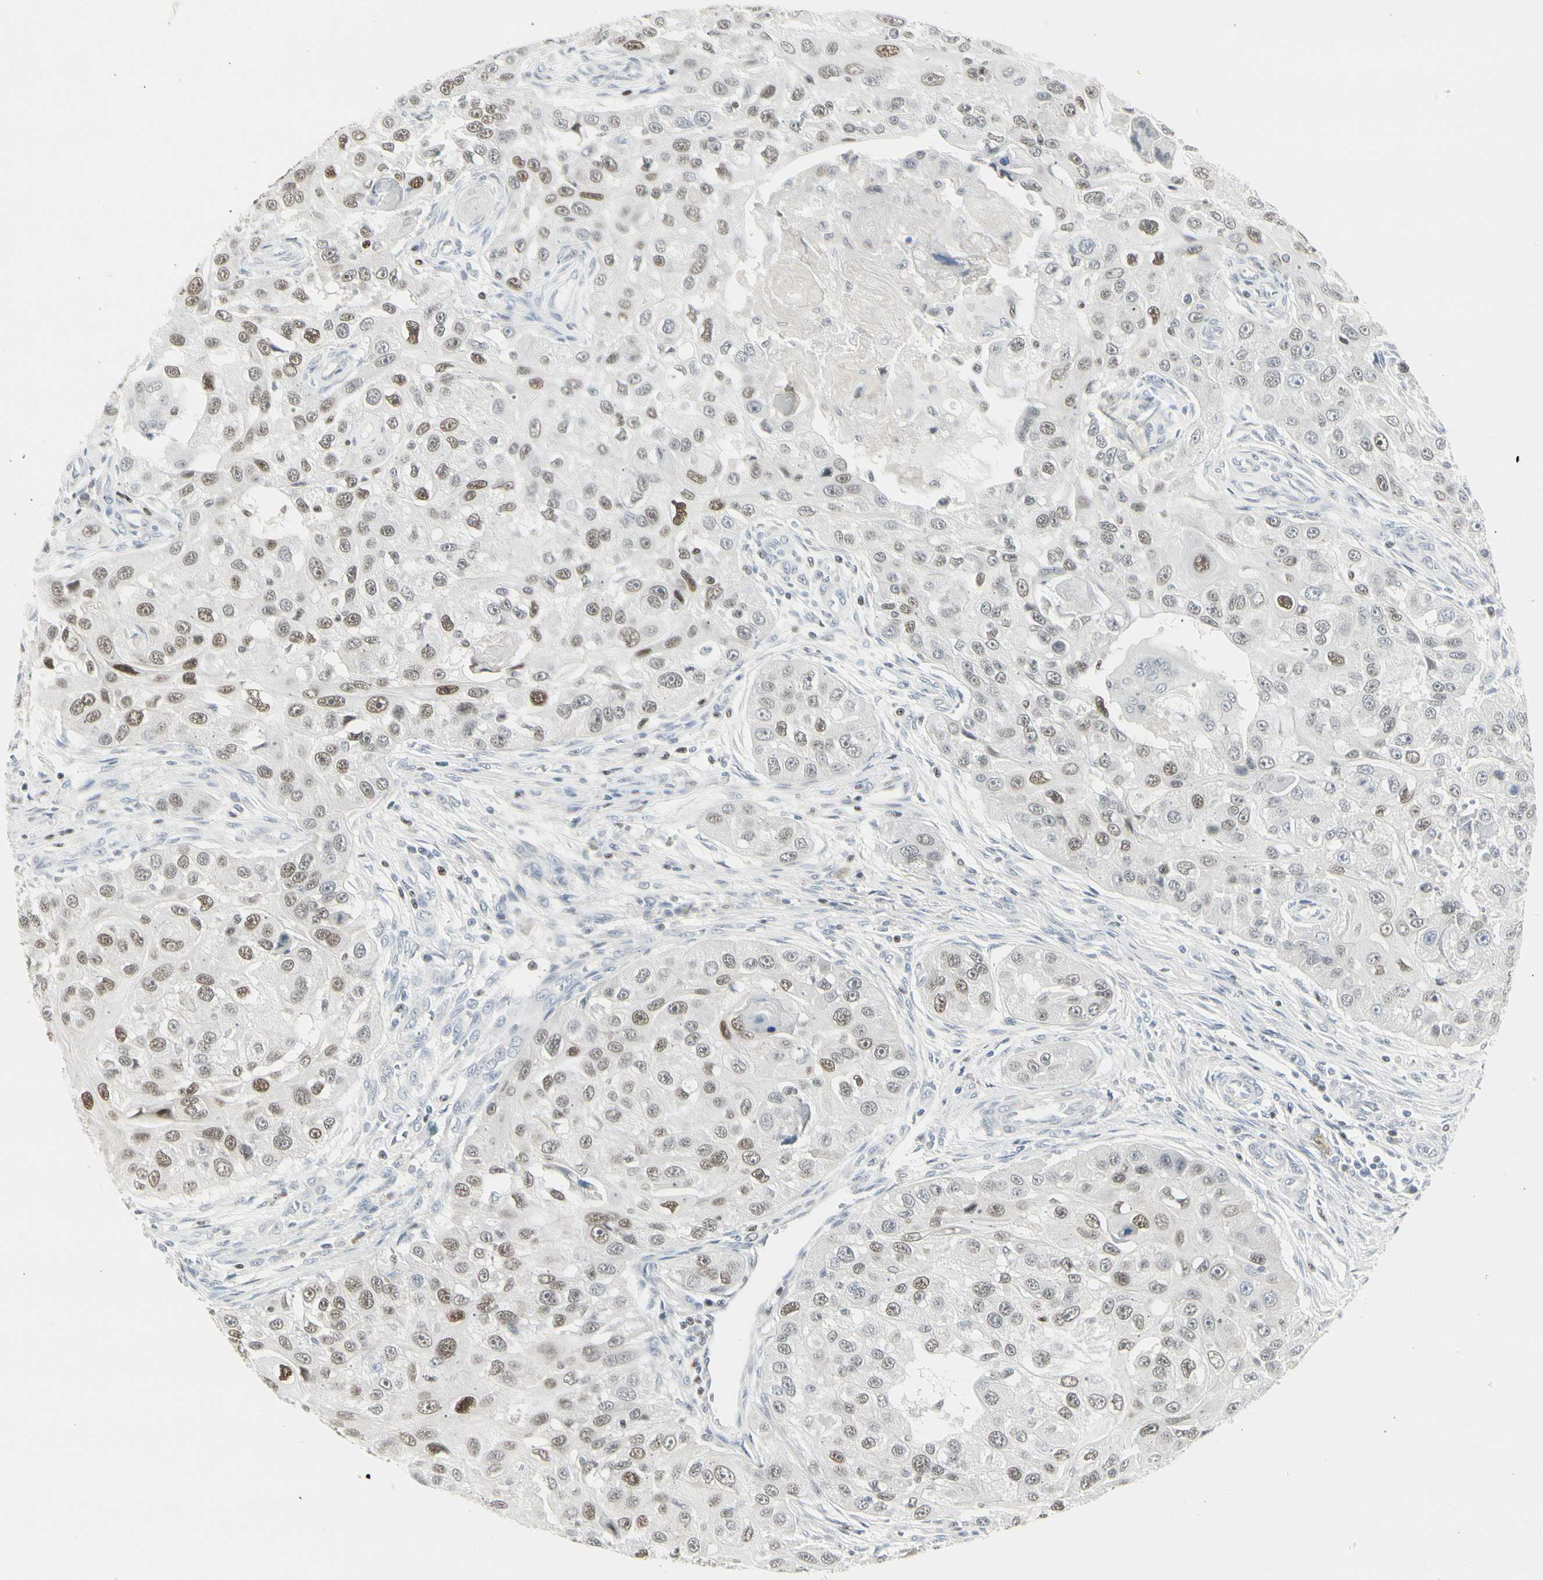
{"staining": {"intensity": "moderate", "quantity": "<25%", "location": "nuclear"}, "tissue": "head and neck cancer", "cell_type": "Tumor cells", "image_type": "cancer", "snomed": [{"axis": "morphology", "description": "Normal tissue, NOS"}, {"axis": "morphology", "description": "Squamous cell carcinoma, NOS"}, {"axis": "topography", "description": "Skeletal muscle"}, {"axis": "topography", "description": "Head-Neck"}], "caption": "Head and neck cancer was stained to show a protein in brown. There is low levels of moderate nuclear staining in approximately <25% of tumor cells.", "gene": "ZBTB7B", "patient": {"sex": "male", "age": 51}}